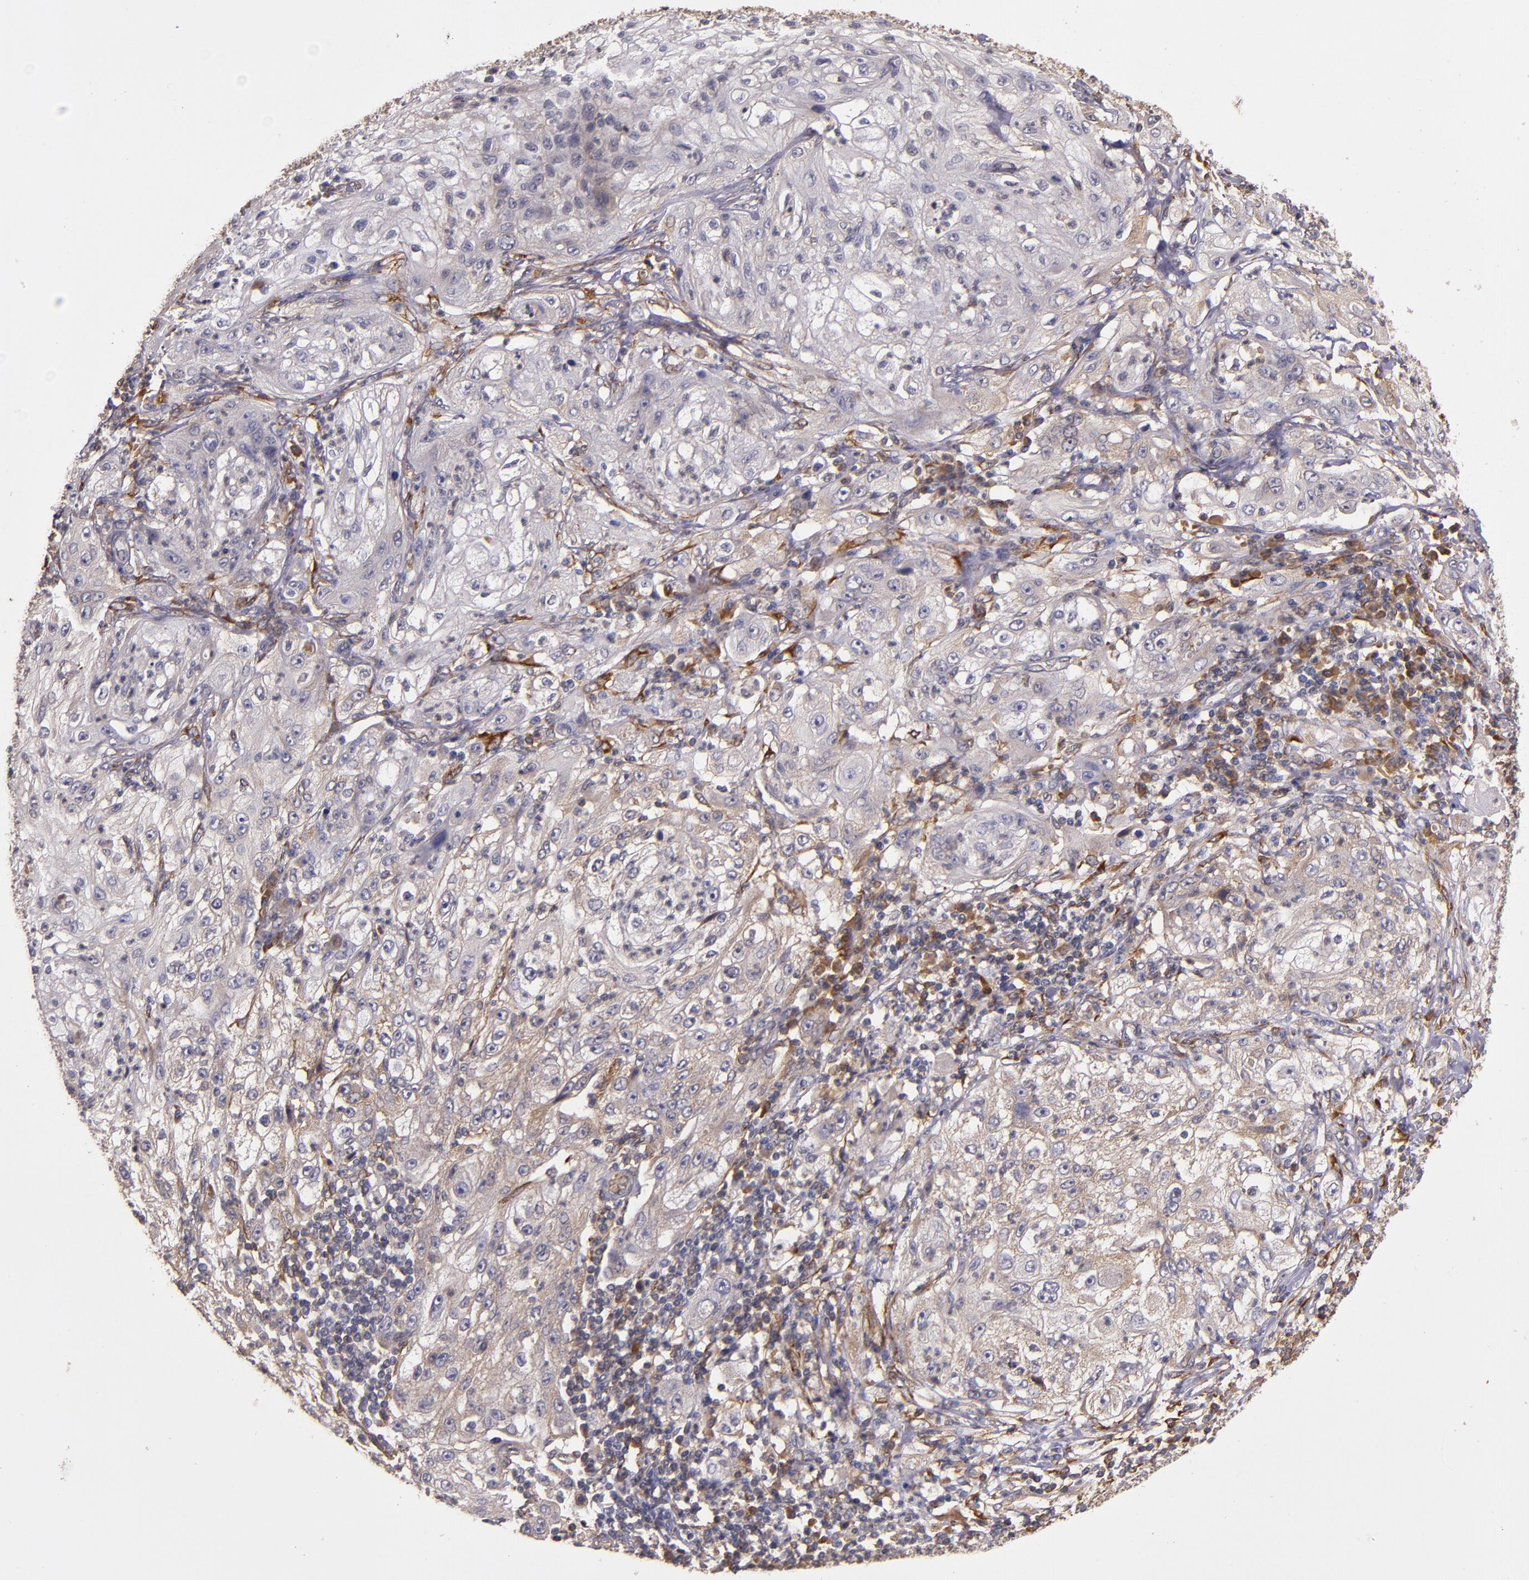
{"staining": {"intensity": "weak", "quantity": ">75%", "location": "cytoplasmic/membranous"}, "tissue": "lung cancer", "cell_type": "Tumor cells", "image_type": "cancer", "snomed": [{"axis": "morphology", "description": "Inflammation, NOS"}, {"axis": "morphology", "description": "Squamous cell carcinoma, NOS"}, {"axis": "topography", "description": "Lymph node"}, {"axis": "topography", "description": "Soft tissue"}, {"axis": "topography", "description": "Lung"}], "caption": "Immunohistochemical staining of lung cancer displays low levels of weak cytoplasmic/membranous protein staining in about >75% of tumor cells. (DAB IHC with brightfield microscopy, high magnification).", "gene": "PRAF2", "patient": {"sex": "male", "age": 66}}